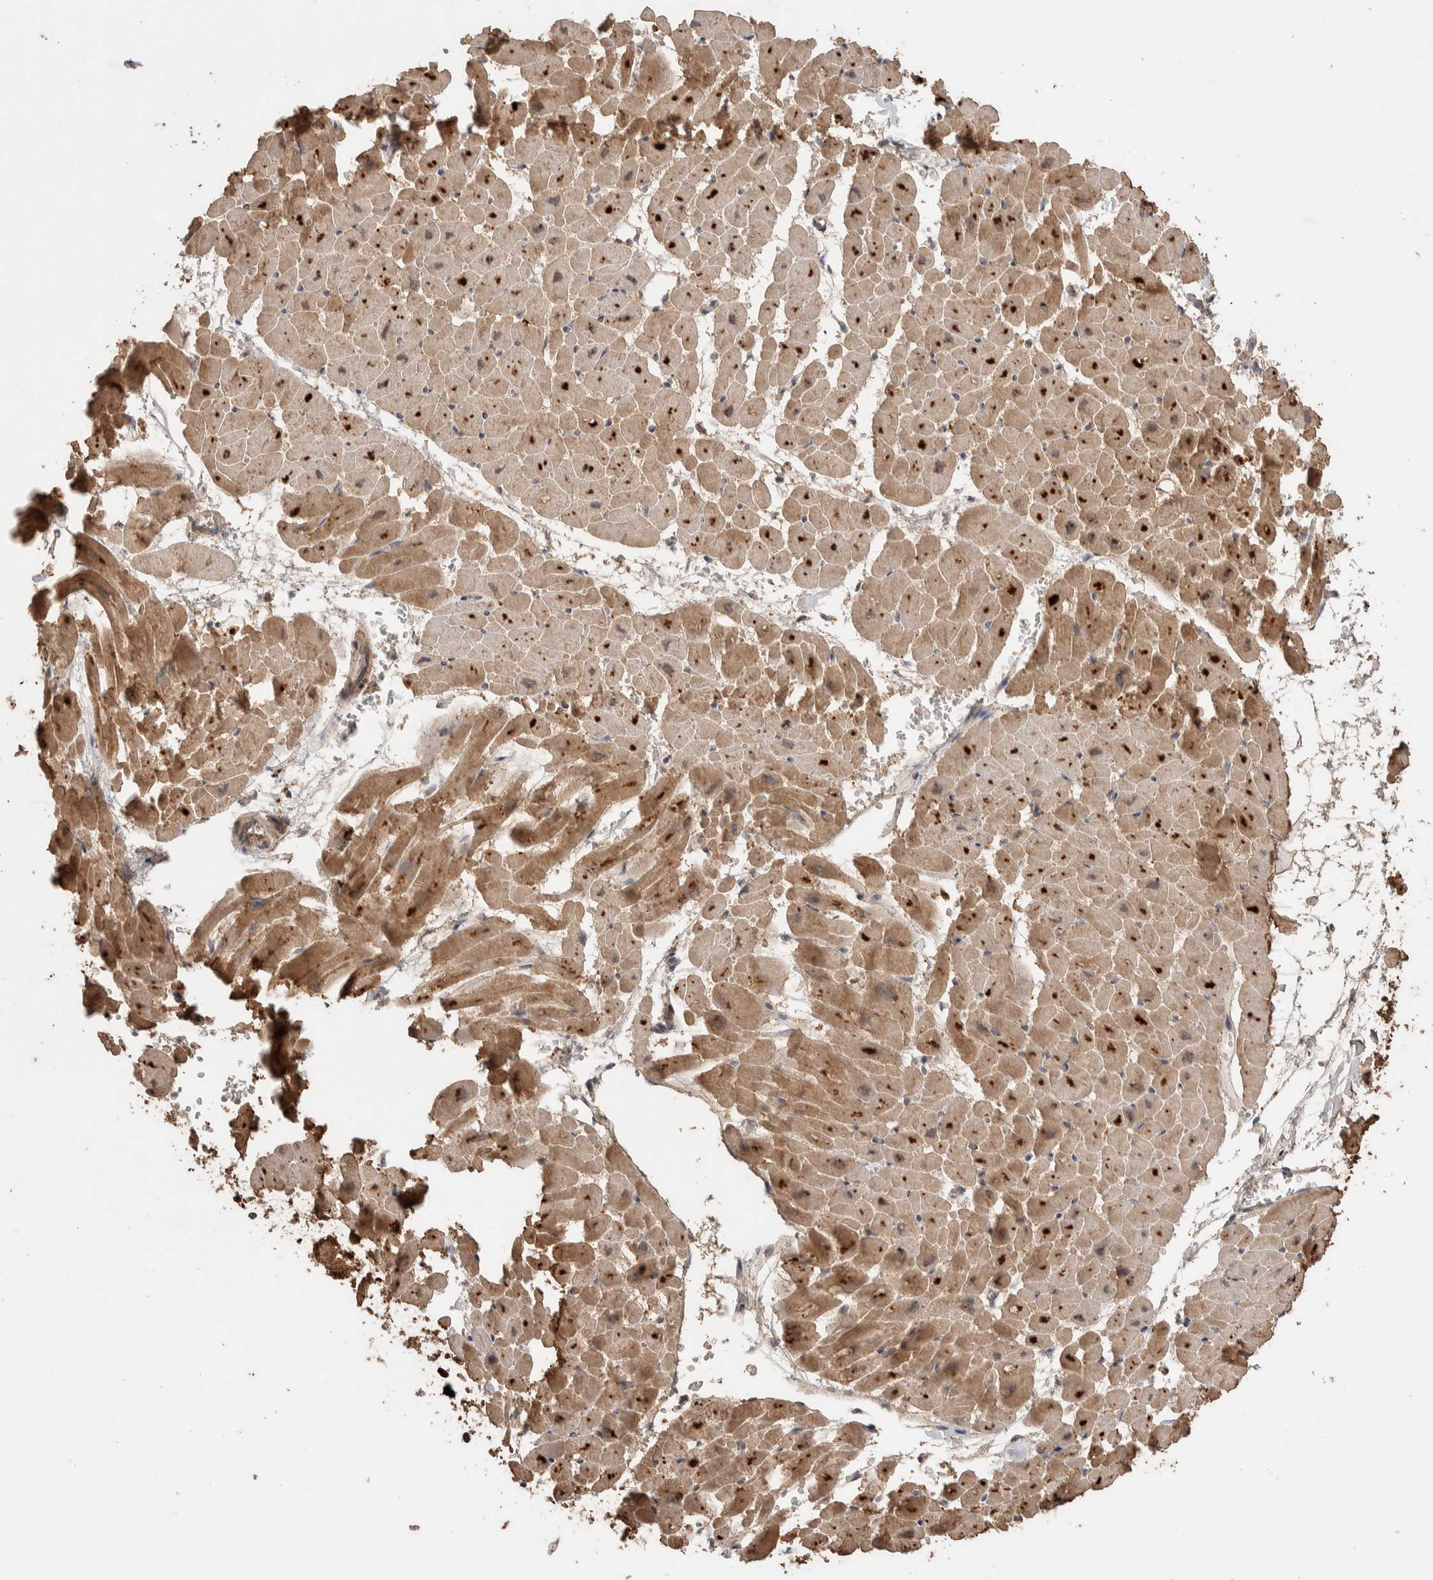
{"staining": {"intensity": "moderate", "quantity": "25%-75%", "location": "cytoplasmic/membranous"}, "tissue": "heart muscle", "cell_type": "Cardiomyocytes", "image_type": "normal", "snomed": [{"axis": "morphology", "description": "Normal tissue, NOS"}, {"axis": "topography", "description": "Heart"}], "caption": "An IHC micrograph of benign tissue is shown. Protein staining in brown highlights moderate cytoplasmic/membranous positivity in heart muscle within cardiomyocytes. The staining was performed using DAB (3,3'-diaminobenzidine) to visualize the protein expression in brown, while the nuclei were stained in blue with hematoxylin (Magnification: 20x).", "gene": "KCNJ5", "patient": {"sex": "male", "age": 45}}